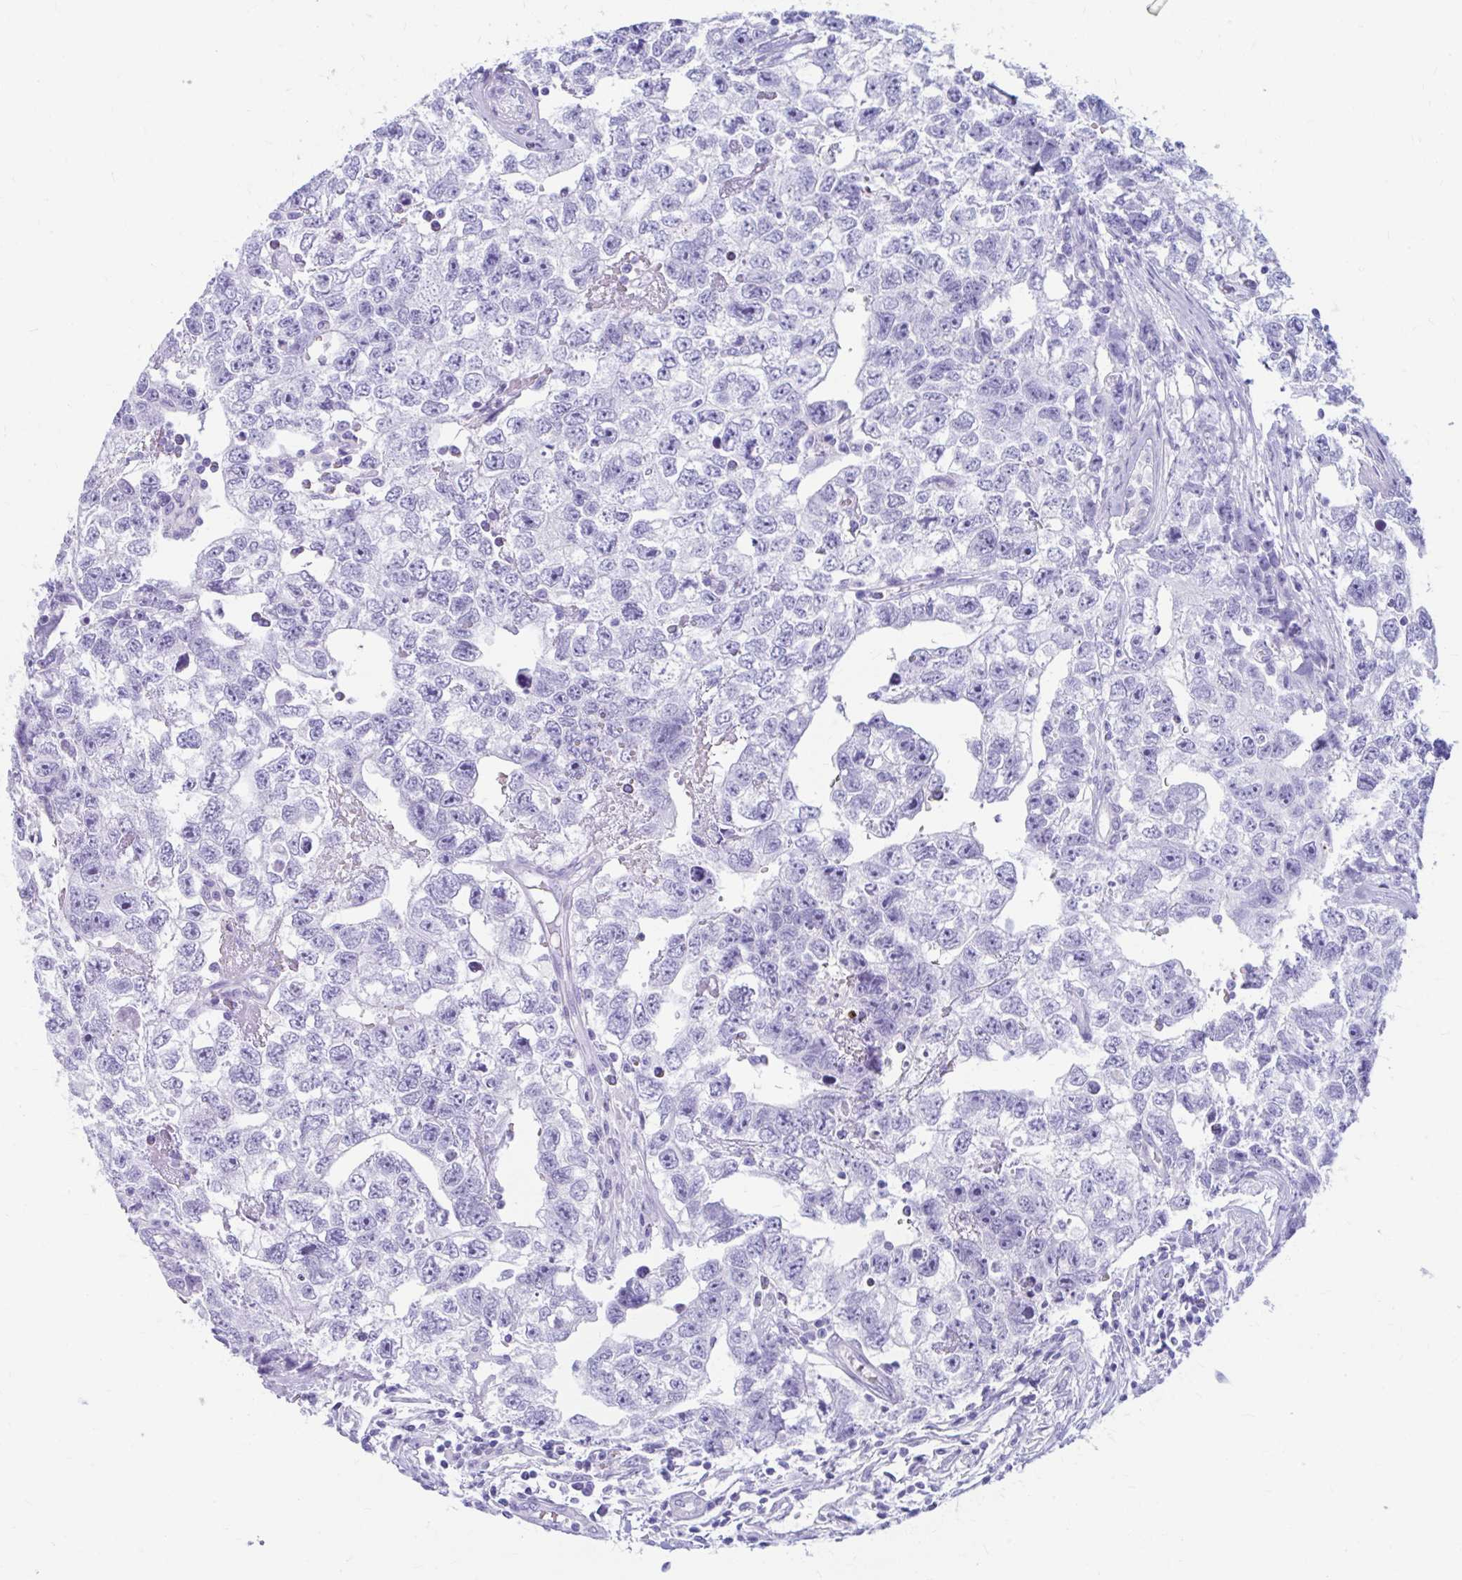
{"staining": {"intensity": "negative", "quantity": "none", "location": "none"}, "tissue": "testis cancer", "cell_type": "Tumor cells", "image_type": "cancer", "snomed": [{"axis": "morphology", "description": "Carcinoma, Embryonal, NOS"}, {"axis": "topography", "description": "Testis"}], "caption": "Testis embryonal carcinoma was stained to show a protein in brown. There is no significant staining in tumor cells.", "gene": "NSG2", "patient": {"sex": "male", "age": 22}}